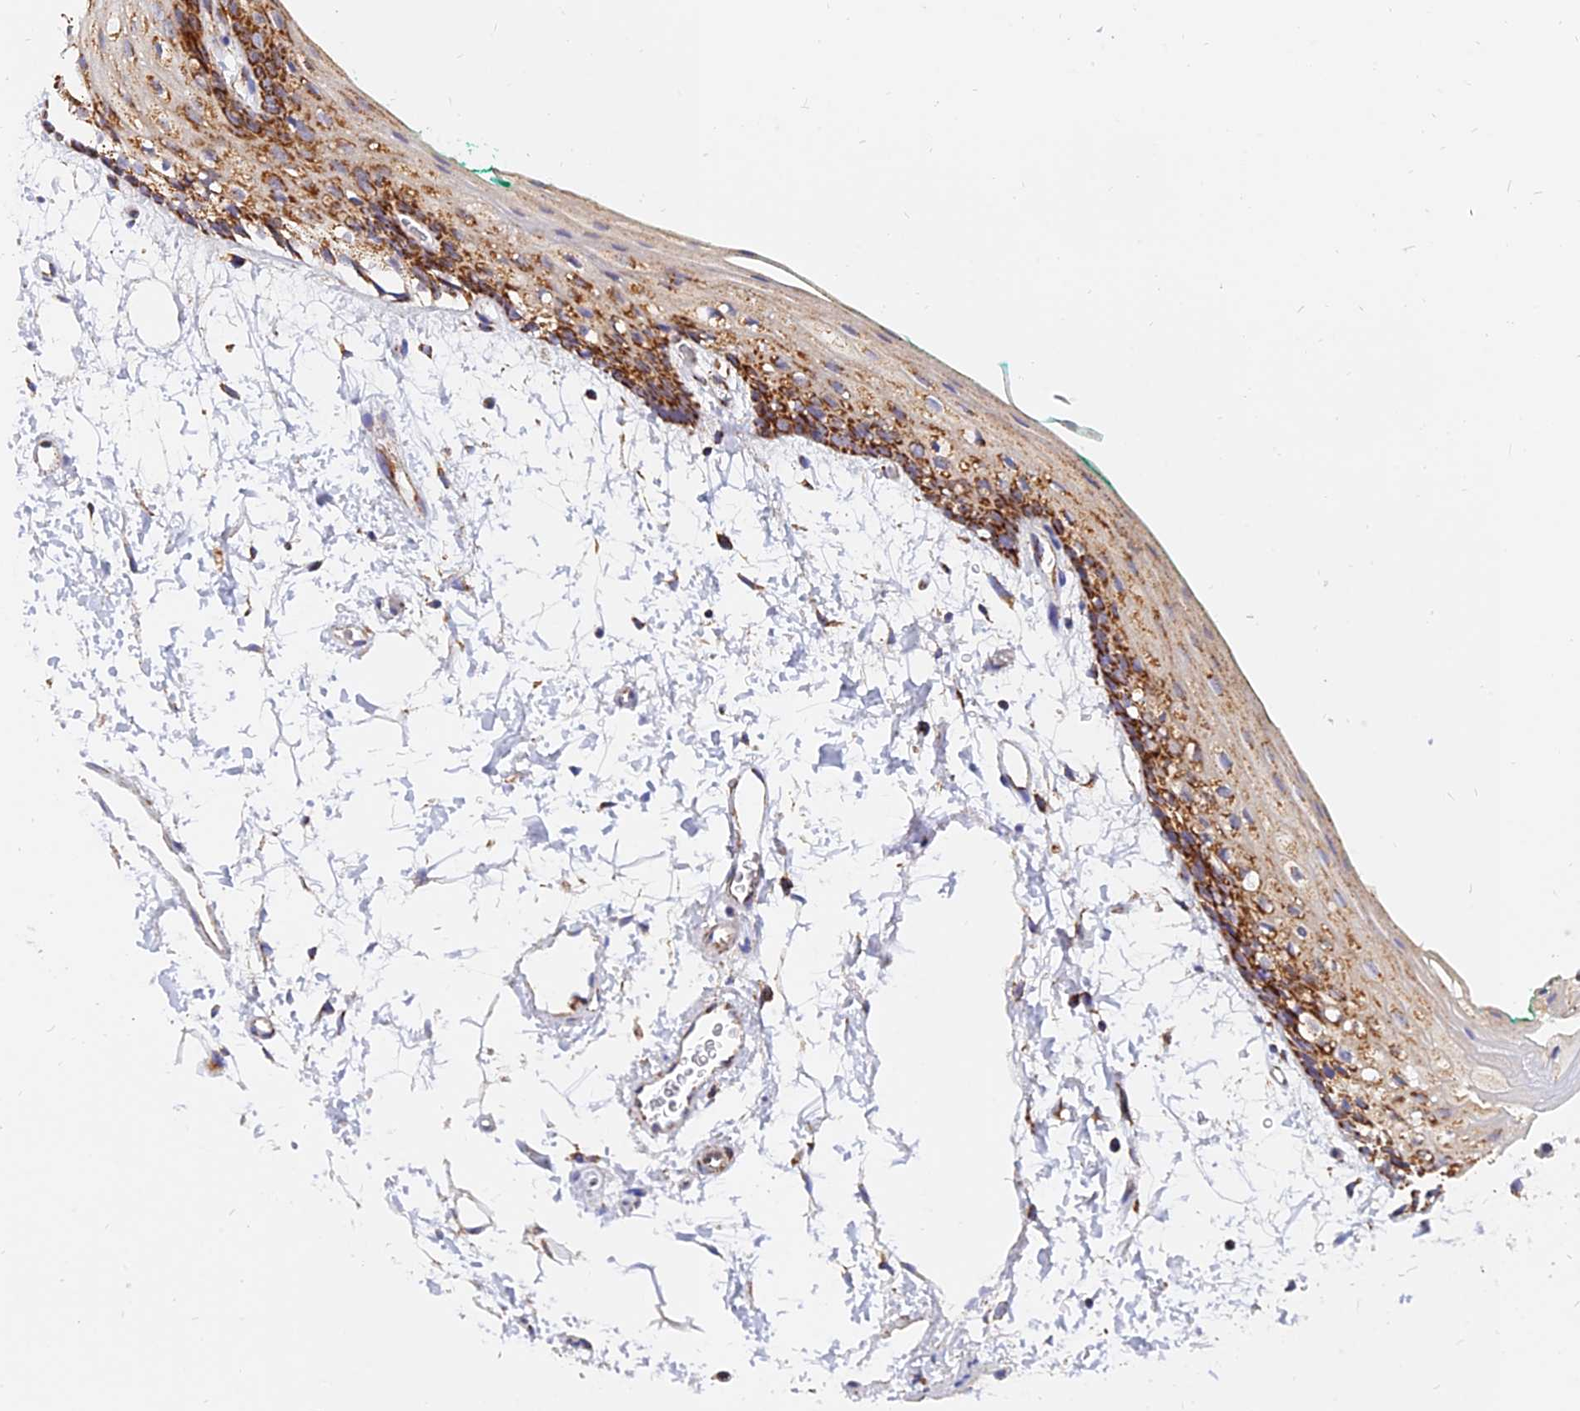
{"staining": {"intensity": "strong", "quantity": ">75%", "location": "cytoplasmic/membranous"}, "tissue": "oral mucosa", "cell_type": "Squamous epithelial cells", "image_type": "normal", "snomed": [{"axis": "morphology", "description": "Normal tissue, NOS"}, {"axis": "topography", "description": "Skeletal muscle"}, {"axis": "topography", "description": "Oral tissue"}, {"axis": "topography", "description": "Peripheral nerve tissue"}], "caption": "Immunohistochemical staining of benign oral mucosa shows >75% levels of strong cytoplasmic/membranous protein positivity in approximately >75% of squamous epithelial cells.", "gene": "NDUFB6", "patient": {"sex": "female", "age": 84}}